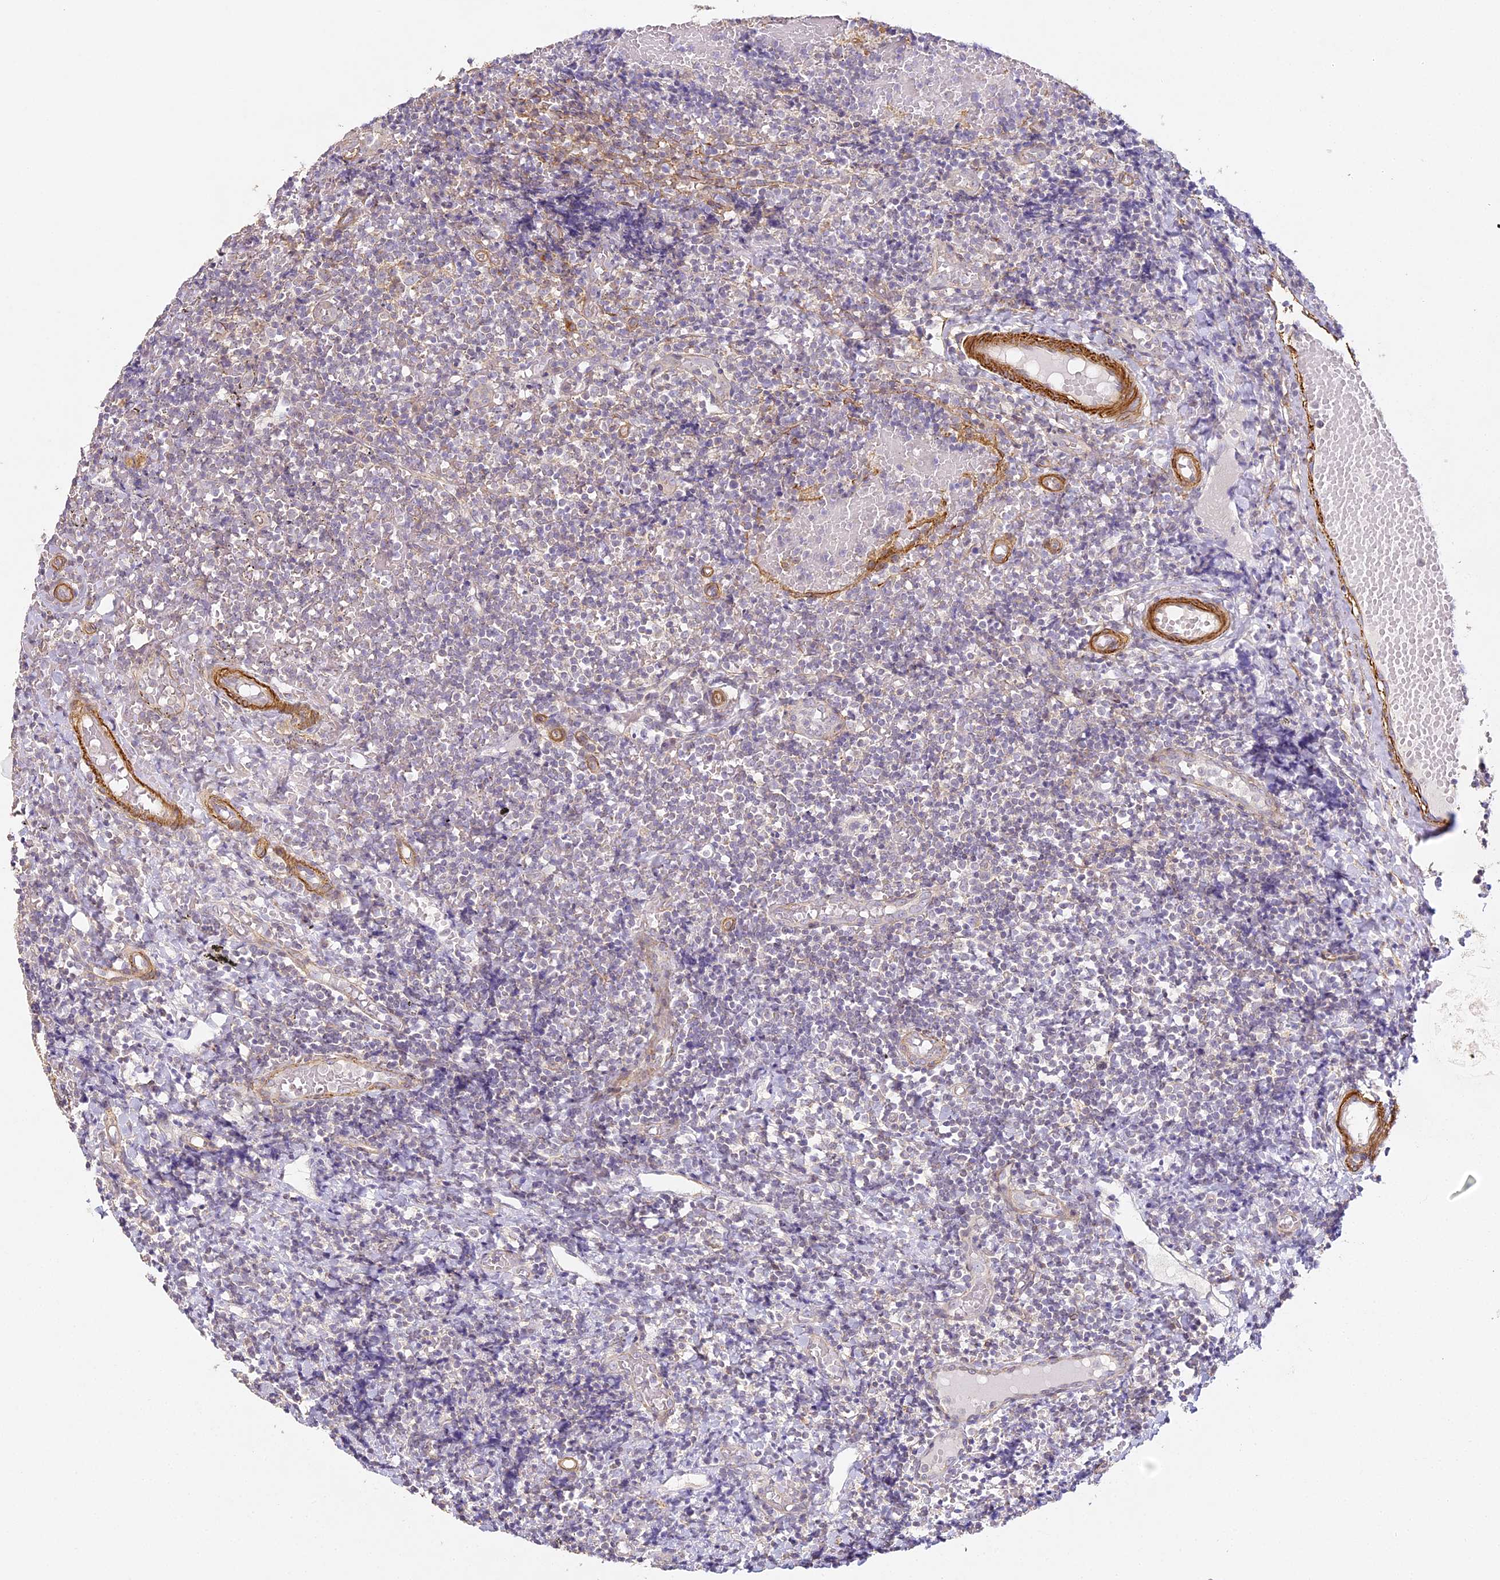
{"staining": {"intensity": "weak", "quantity": "<25%", "location": "cytoplasmic/membranous"}, "tissue": "tonsil", "cell_type": "Germinal center cells", "image_type": "normal", "snomed": [{"axis": "morphology", "description": "Normal tissue, NOS"}, {"axis": "topography", "description": "Tonsil"}], "caption": "IHC of unremarkable tonsil displays no expression in germinal center cells. (Immunohistochemistry (ihc), brightfield microscopy, high magnification).", "gene": "MED28", "patient": {"sex": "female", "age": 19}}